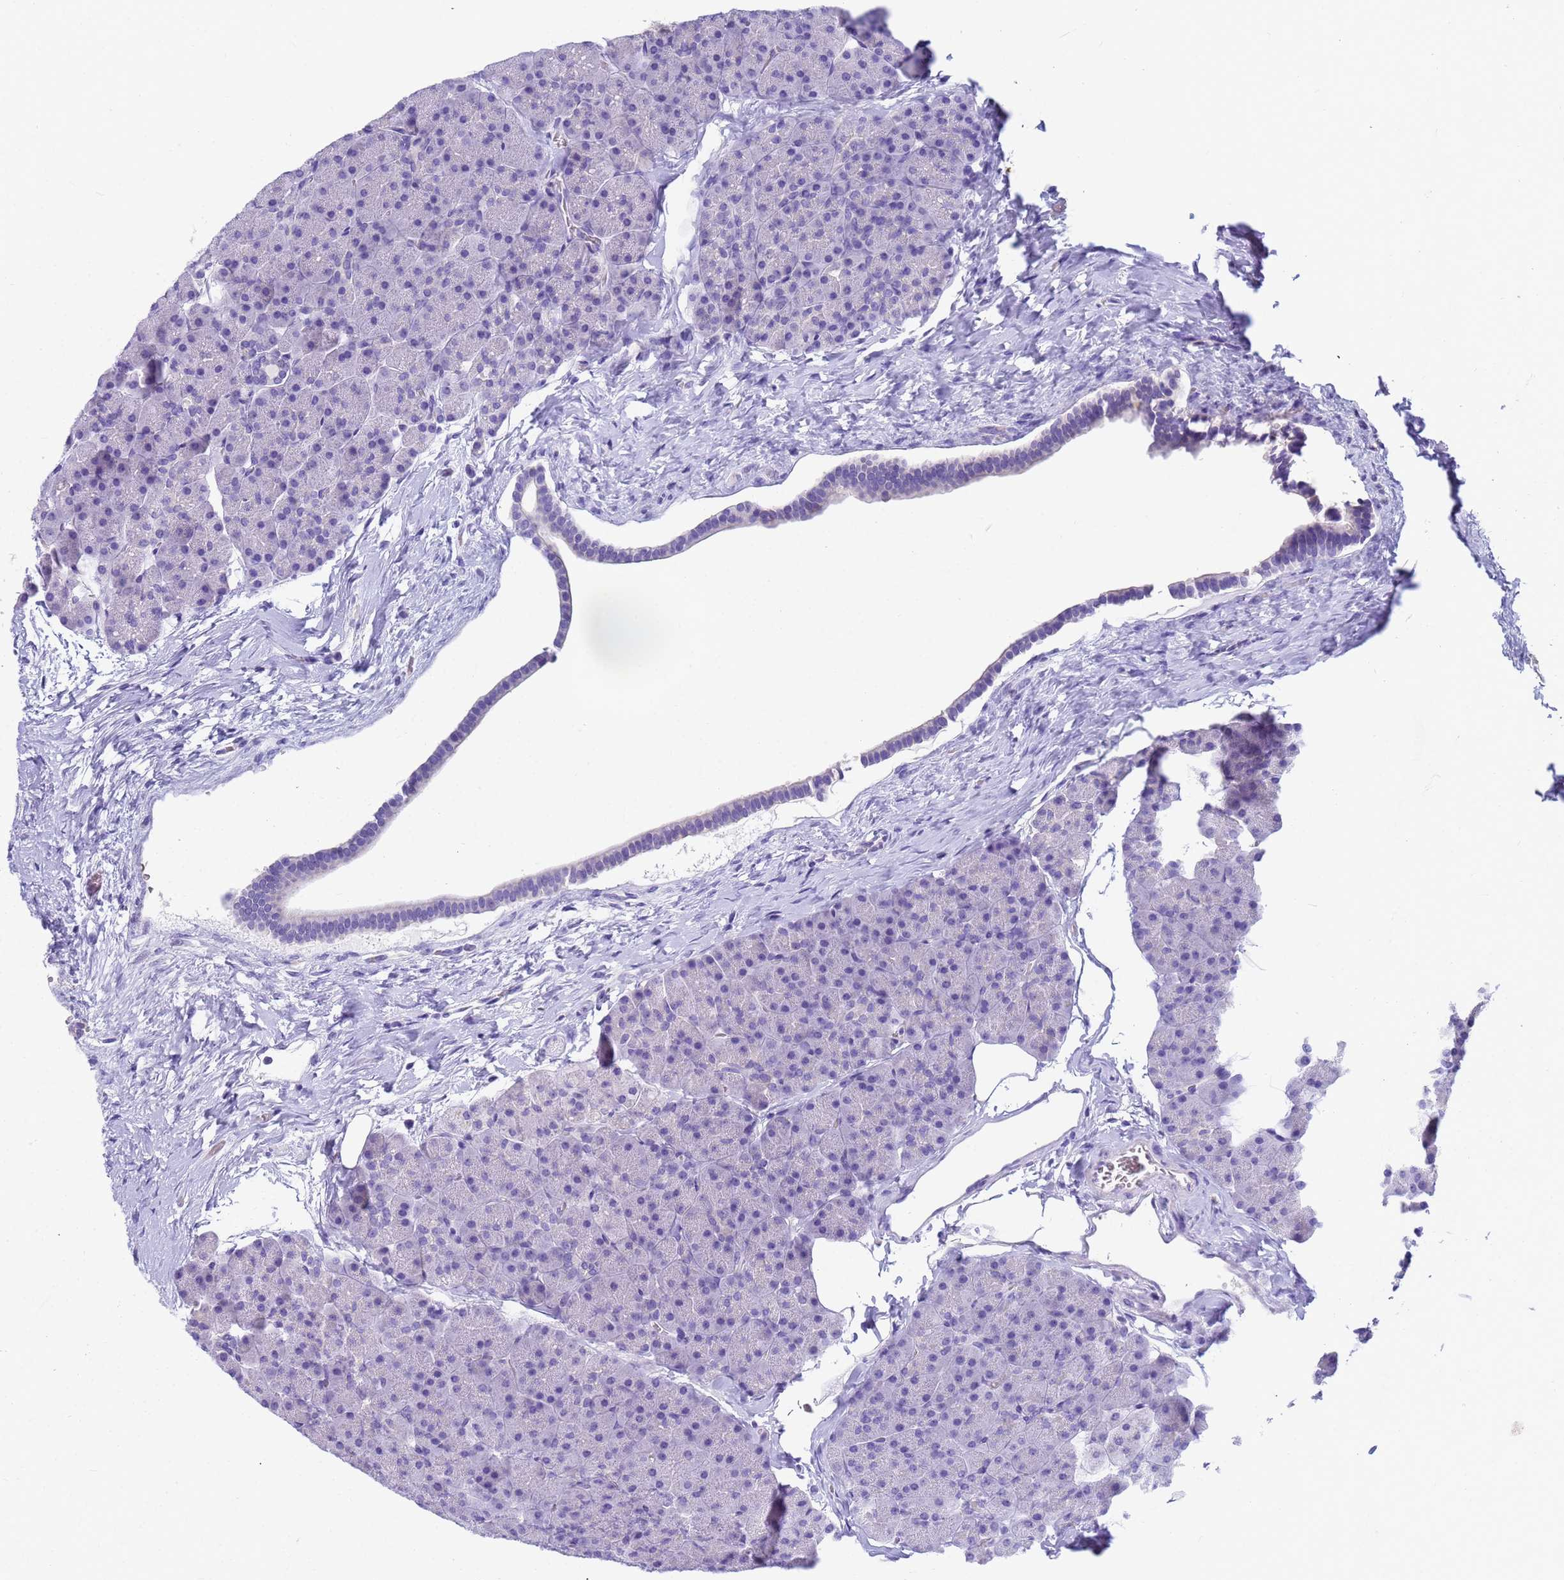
{"staining": {"intensity": "negative", "quantity": "none", "location": "none"}, "tissue": "pancreas", "cell_type": "Exocrine glandular cells", "image_type": "normal", "snomed": [{"axis": "morphology", "description": "Normal tissue, NOS"}, {"axis": "topography", "description": "Pancreas"}], "caption": "Benign pancreas was stained to show a protein in brown. There is no significant expression in exocrine glandular cells. (Stains: DAB IHC with hematoxylin counter stain, Microscopy: brightfield microscopy at high magnification).", "gene": "RNASE2", "patient": {"sex": "male", "age": 36}}